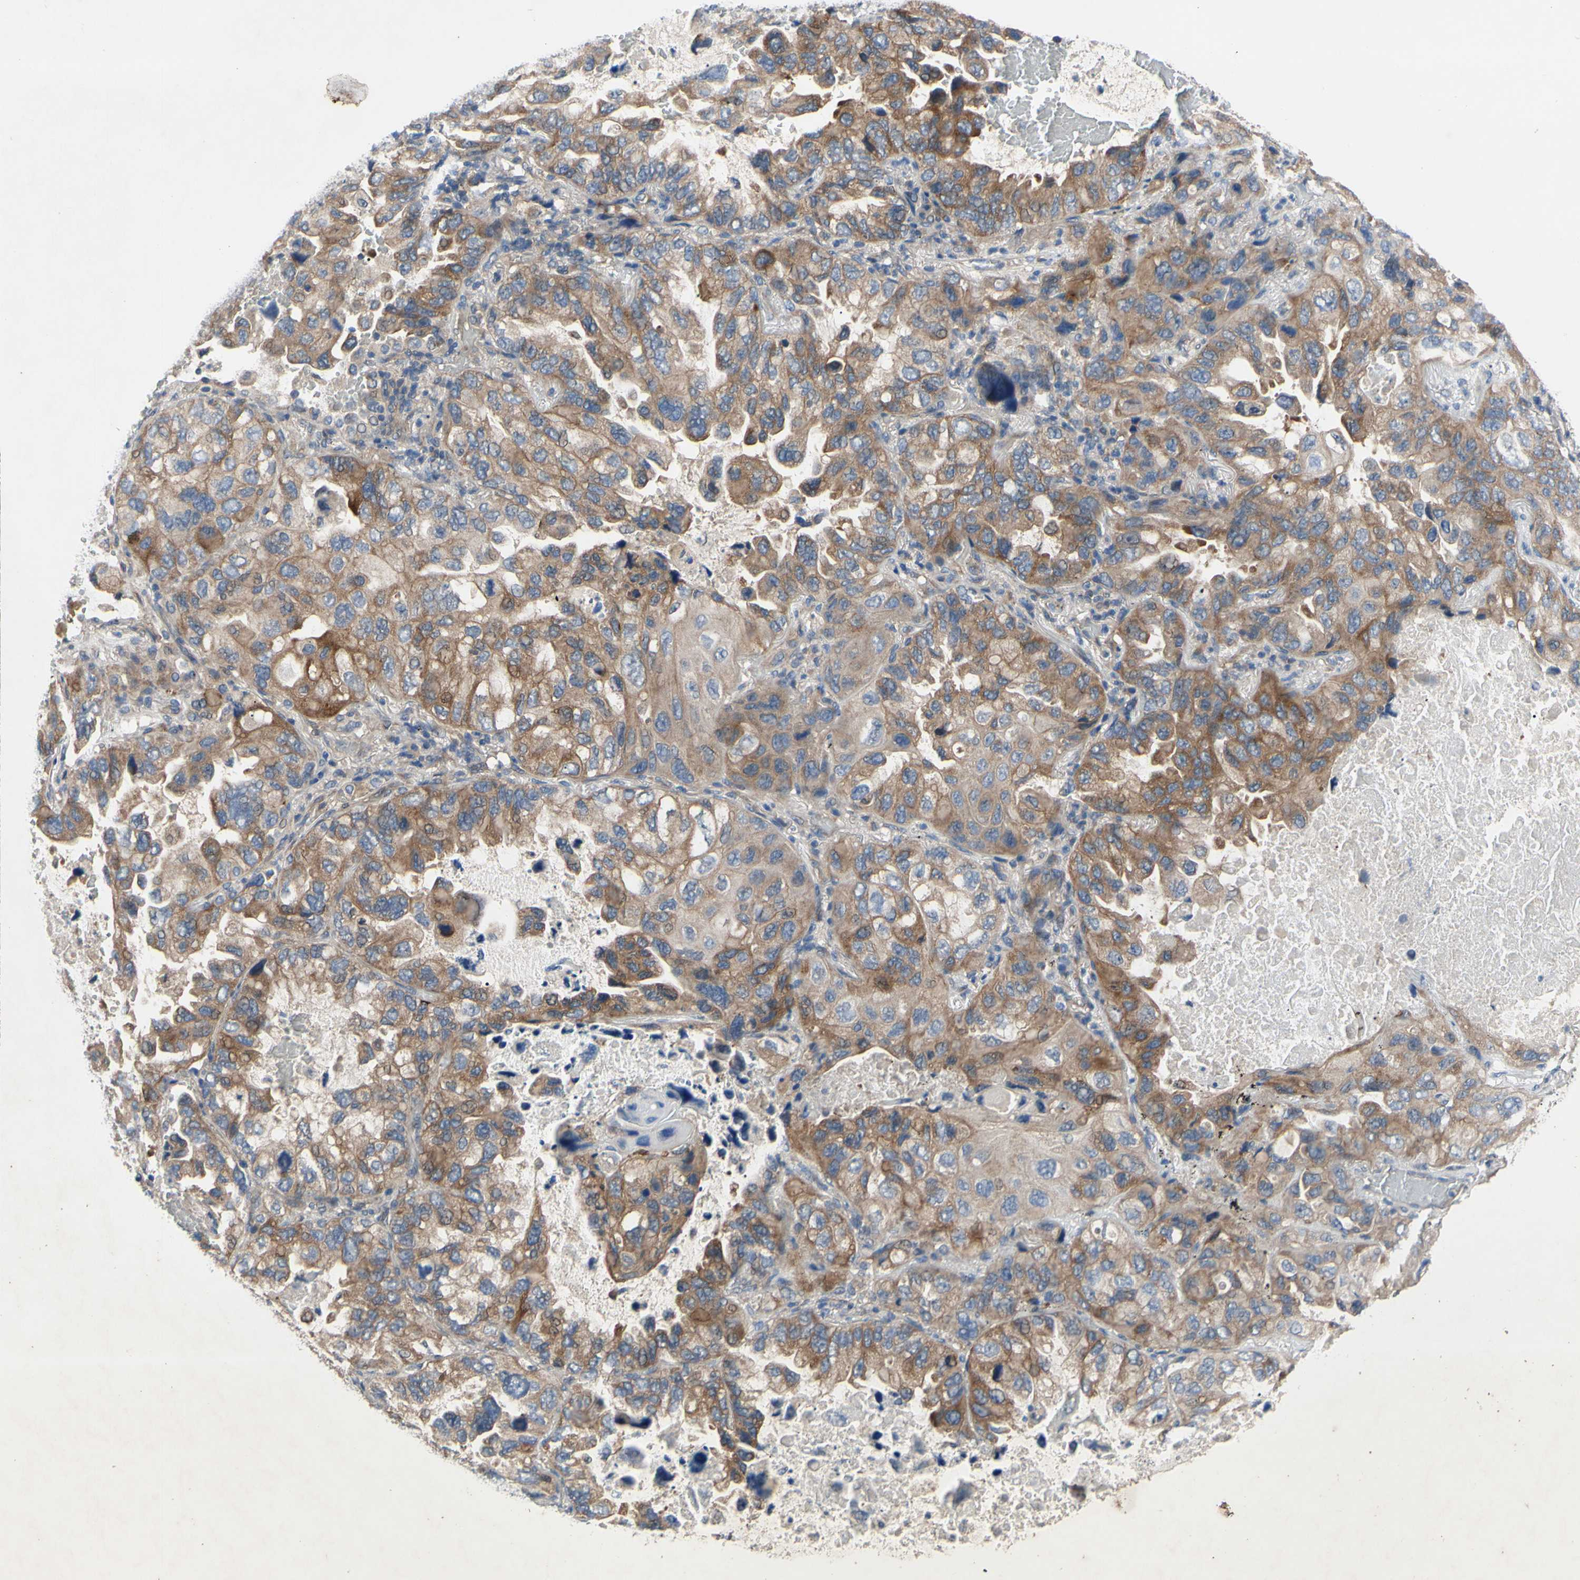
{"staining": {"intensity": "moderate", "quantity": ">75%", "location": "cytoplasmic/membranous"}, "tissue": "lung cancer", "cell_type": "Tumor cells", "image_type": "cancer", "snomed": [{"axis": "morphology", "description": "Squamous cell carcinoma, NOS"}, {"axis": "topography", "description": "Lung"}], "caption": "The micrograph exhibits a brown stain indicating the presence of a protein in the cytoplasmic/membranous of tumor cells in squamous cell carcinoma (lung).", "gene": "HILPDA", "patient": {"sex": "female", "age": 73}}